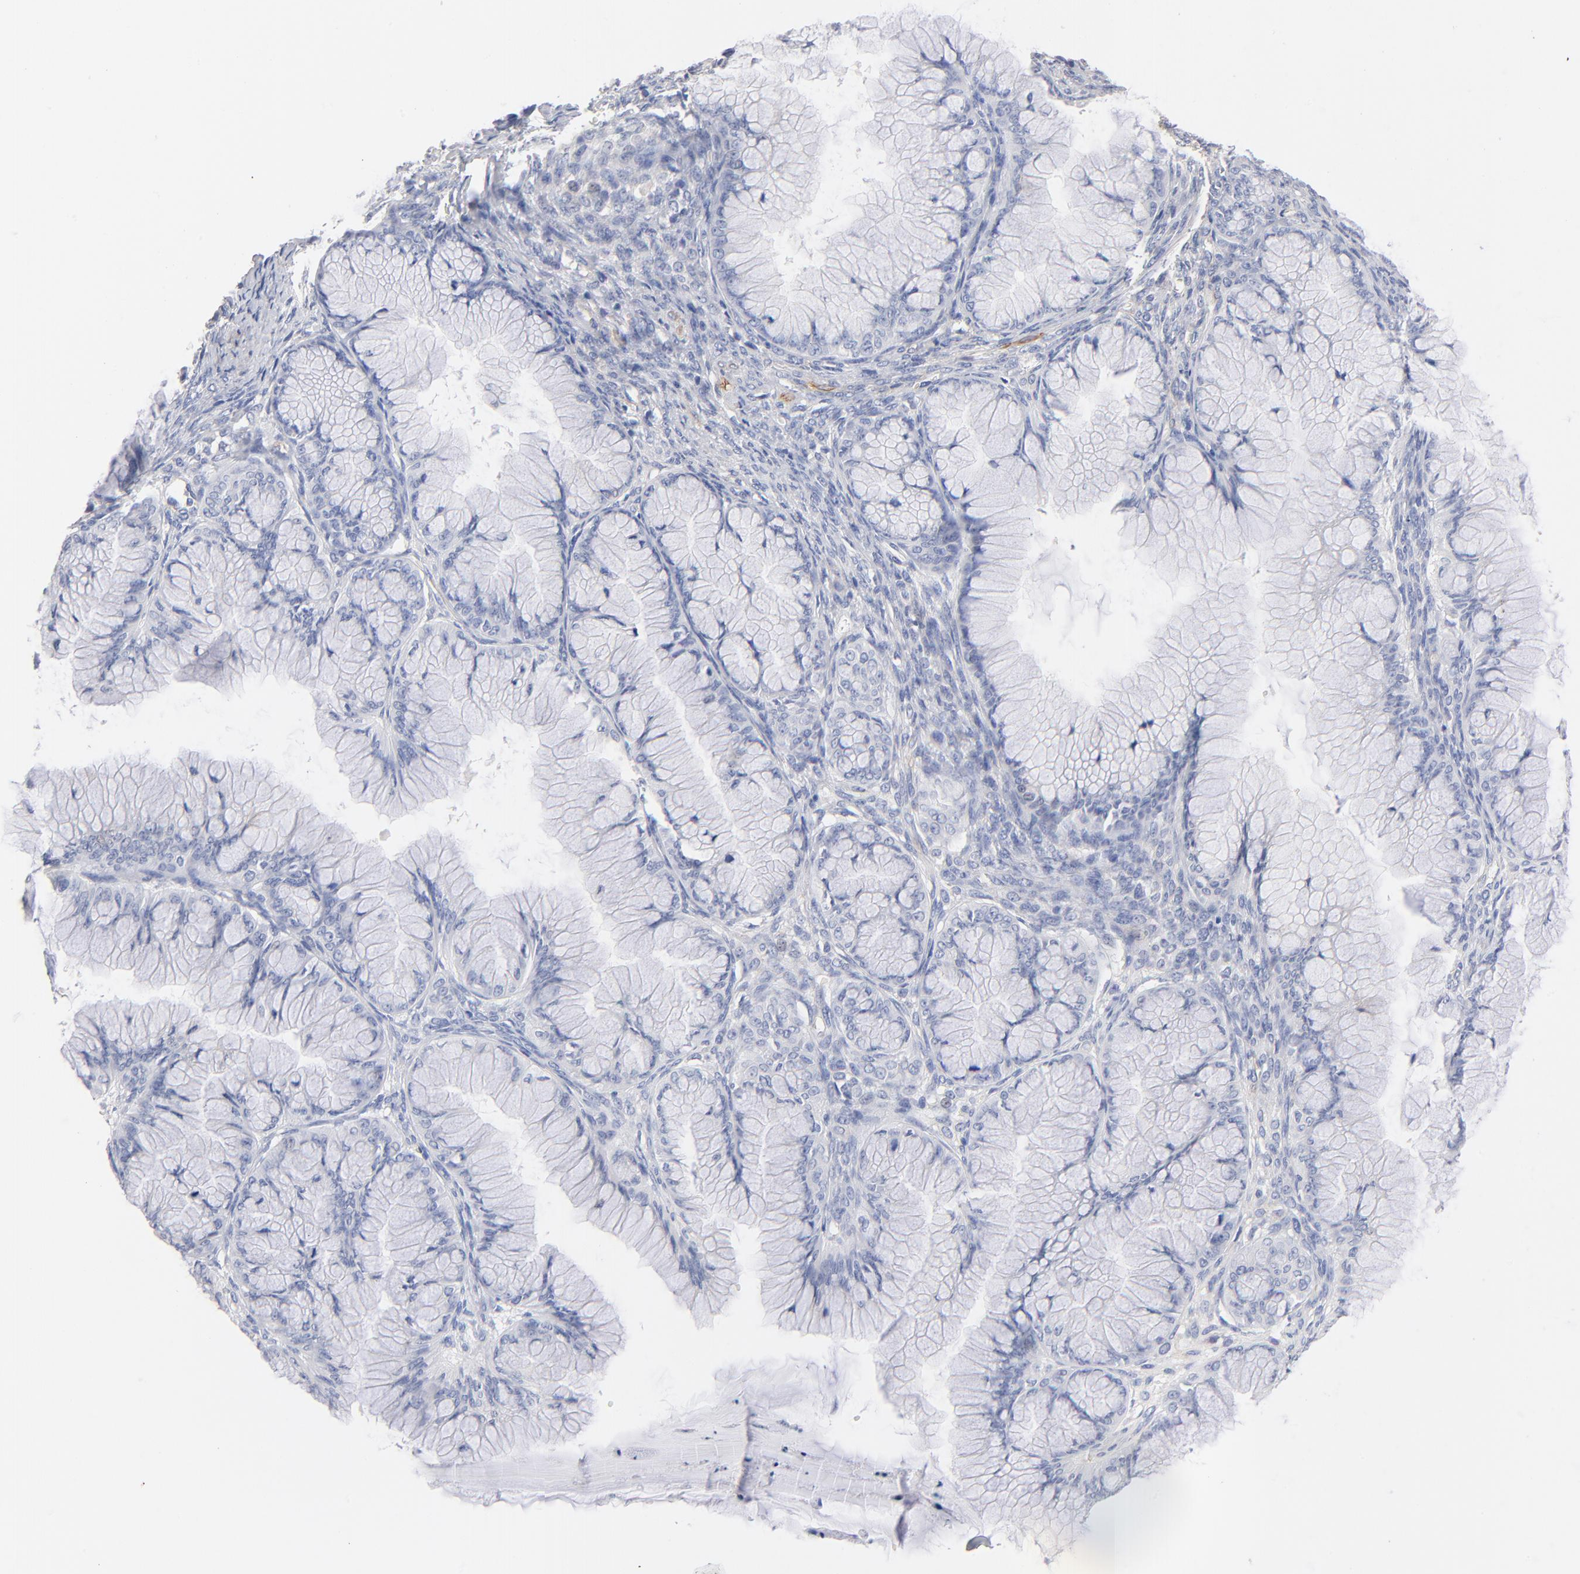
{"staining": {"intensity": "negative", "quantity": "none", "location": "none"}, "tissue": "ovarian cancer", "cell_type": "Tumor cells", "image_type": "cancer", "snomed": [{"axis": "morphology", "description": "Cystadenocarcinoma, mucinous, NOS"}, {"axis": "topography", "description": "Ovary"}], "caption": "A micrograph of human ovarian cancer is negative for staining in tumor cells.", "gene": "ITGA8", "patient": {"sex": "female", "age": 63}}